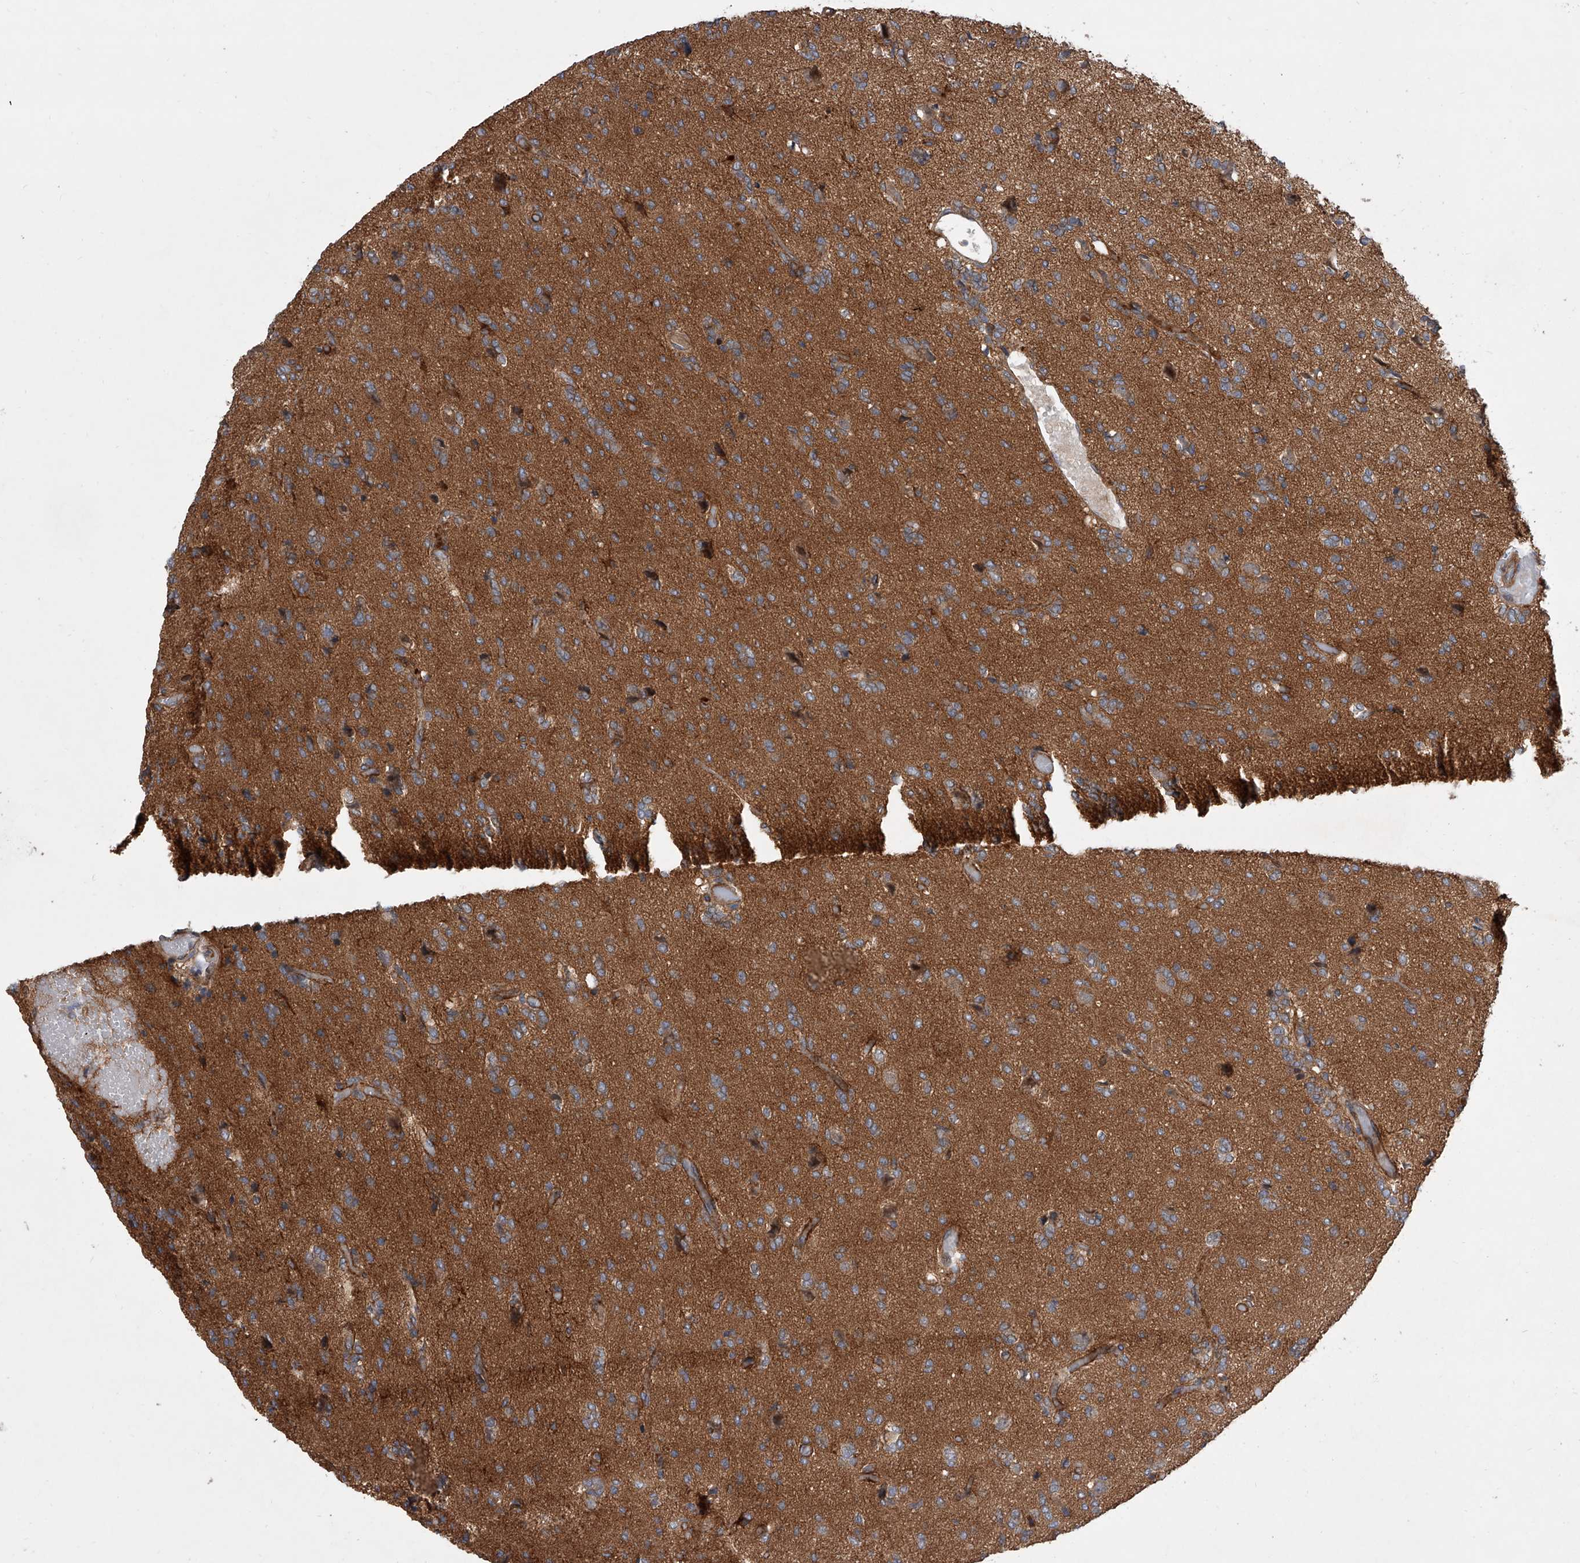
{"staining": {"intensity": "moderate", "quantity": ">75%", "location": "cytoplasmic/membranous"}, "tissue": "glioma", "cell_type": "Tumor cells", "image_type": "cancer", "snomed": [{"axis": "morphology", "description": "Glioma, malignant, High grade"}, {"axis": "topography", "description": "Brain"}], "caption": "Immunohistochemistry (IHC) staining of glioma, which demonstrates medium levels of moderate cytoplasmic/membranous expression in approximately >75% of tumor cells indicating moderate cytoplasmic/membranous protein expression. The staining was performed using DAB (3,3'-diaminobenzidine) (brown) for protein detection and nuclei were counterstained in hematoxylin (blue).", "gene": "USP47", "patient": {"sex": "female", "age": 59}}